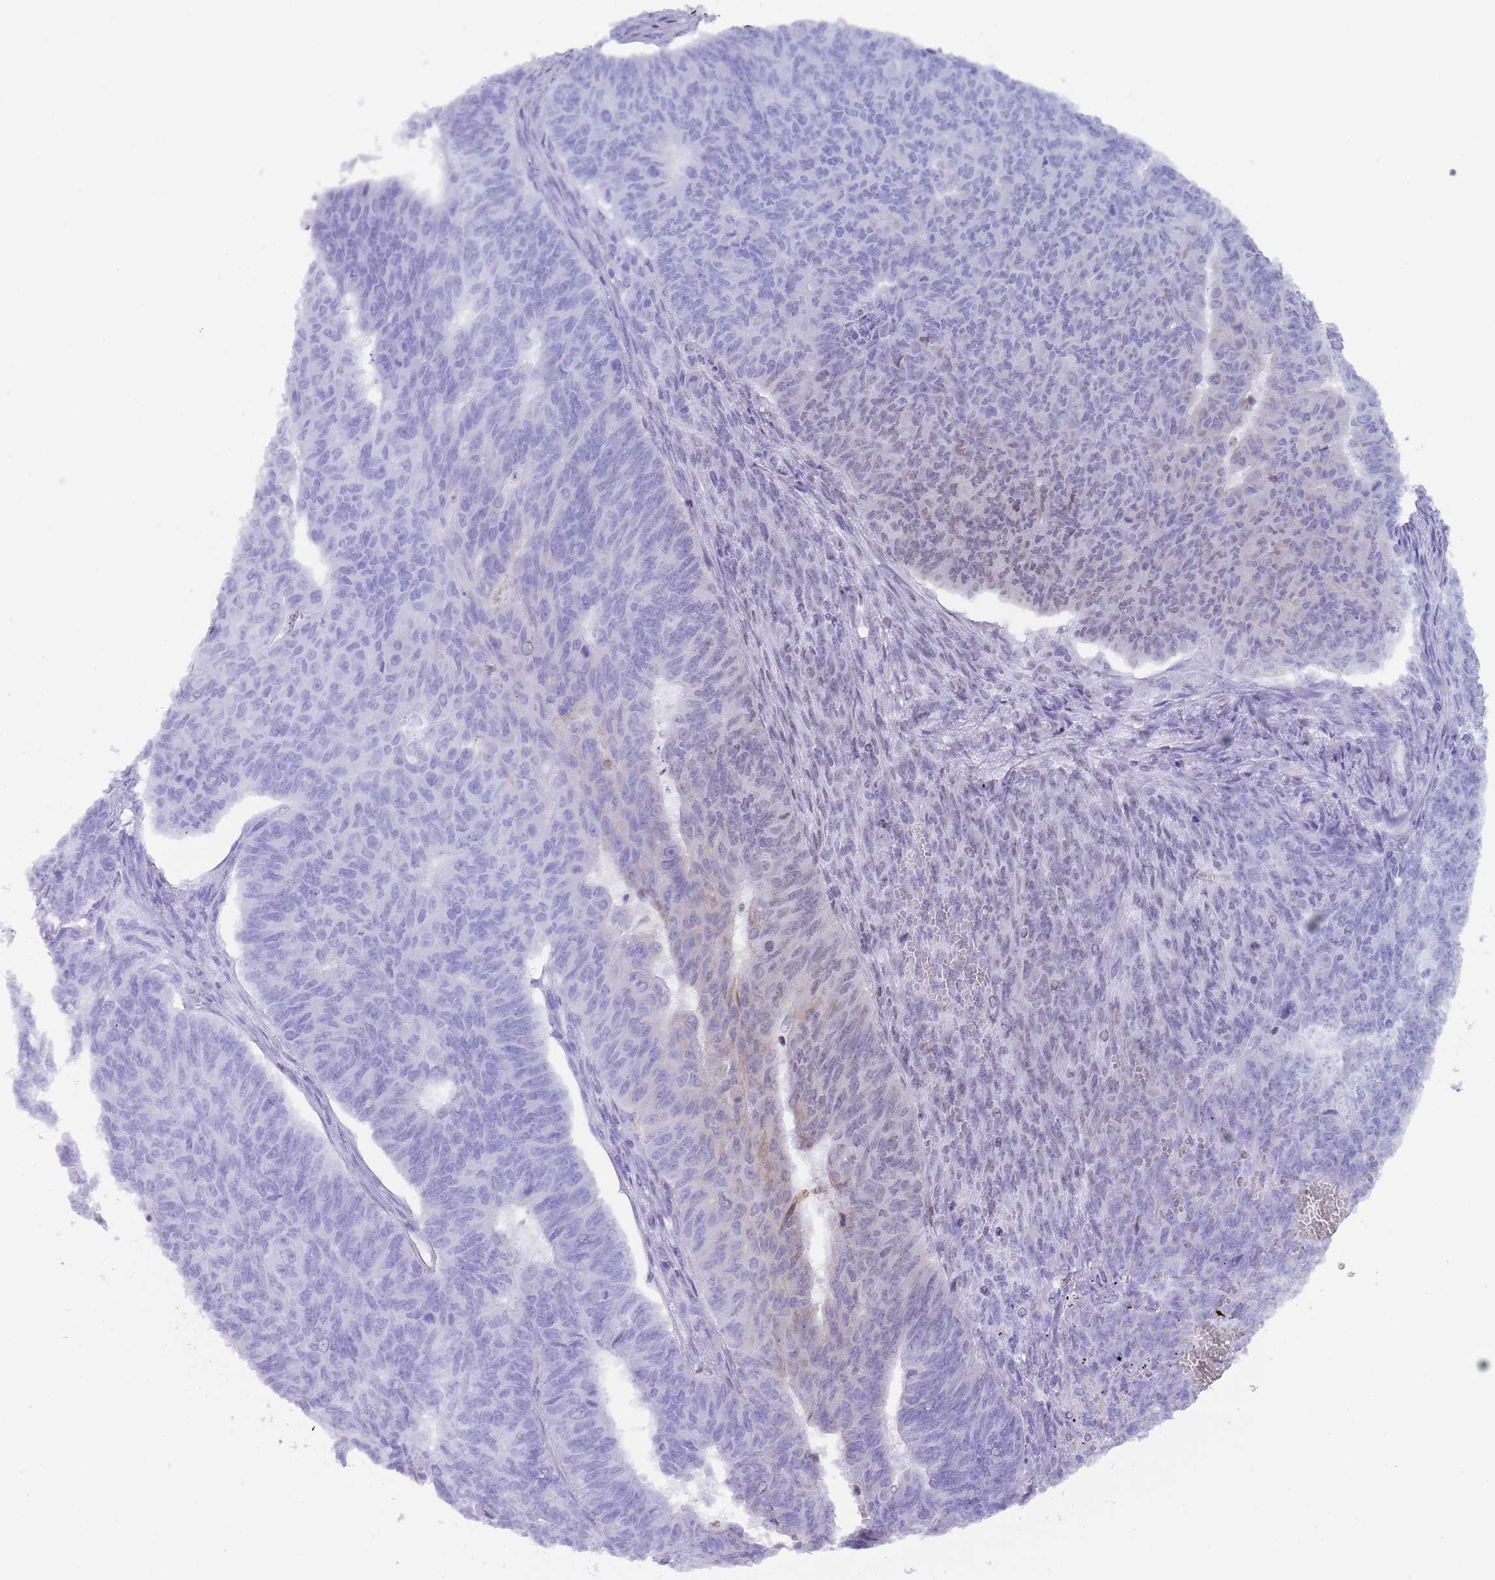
{"staining": {"intensity": "moderate", "quantity": "25%-75%", "location": "nuclear"}, "tissue": "endometrial cancer", "cell_type": "Tumor cells", "image_type": "cancer", "snomed": [{"axis": "morphology", "description": "Adenocarcinoma, NOS"}, {"axis": "topography", "description": "Endometrium"}], "caption": "DAB (3,3'-diaminobenzidine) immunohistochemical staining of adenocarcinoma (endometrial) reveals moderate nuclear protein expression in about 25%-75% of tumor cells.", "gene": "HDAC8", "patient": {"sex": "female", "age": 32}}